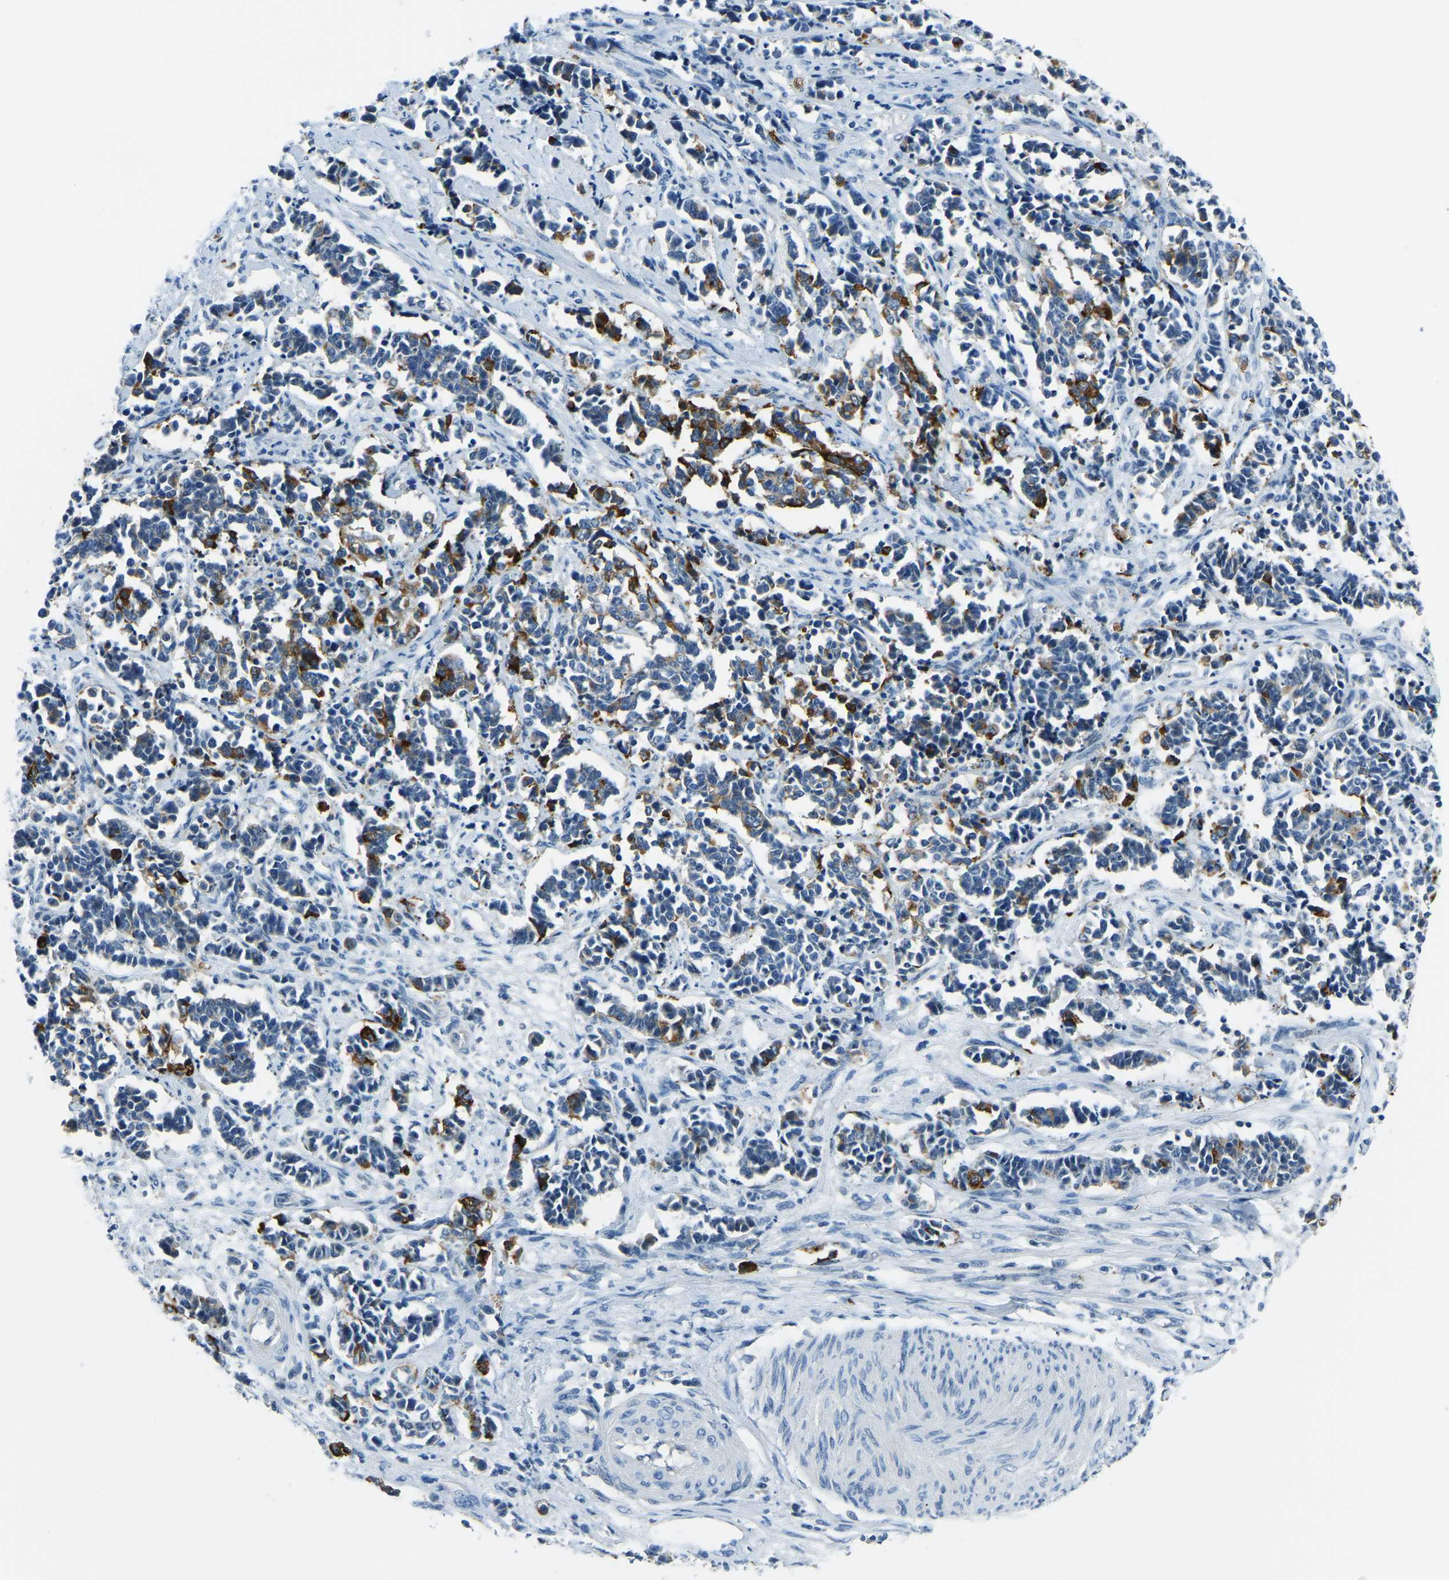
{"staining": {"intensity": "moderate", "quantity": "25%-75%", "location": "cytoplasmic/membranous"}, "tissue": "cervical cancer", "cell_type": "Tumor cells", "image_type": "cancer", "snomed": [{"axis": "morphology", "description": "Normal tissue, NOS"}, {"axis": "morphology", "description": "Squamous cell carcinoma, NOS"}, {"axis": "topography", "description": "Cervix"}], "caption": "A micrograph of cervical cancer (squamous cell carcinoma) stained for a protein demonstrates moderate cytoplasmic/membranous brown staining in tumor cells. The staining is performed using DAB (3,3'-diaminobenzidine) brown chromogen to label protein expression. The nuclei are counter-stained blue using hematoxylin.", "gene": "RRP1", "patient": {"sex": "female", "age": 35}}